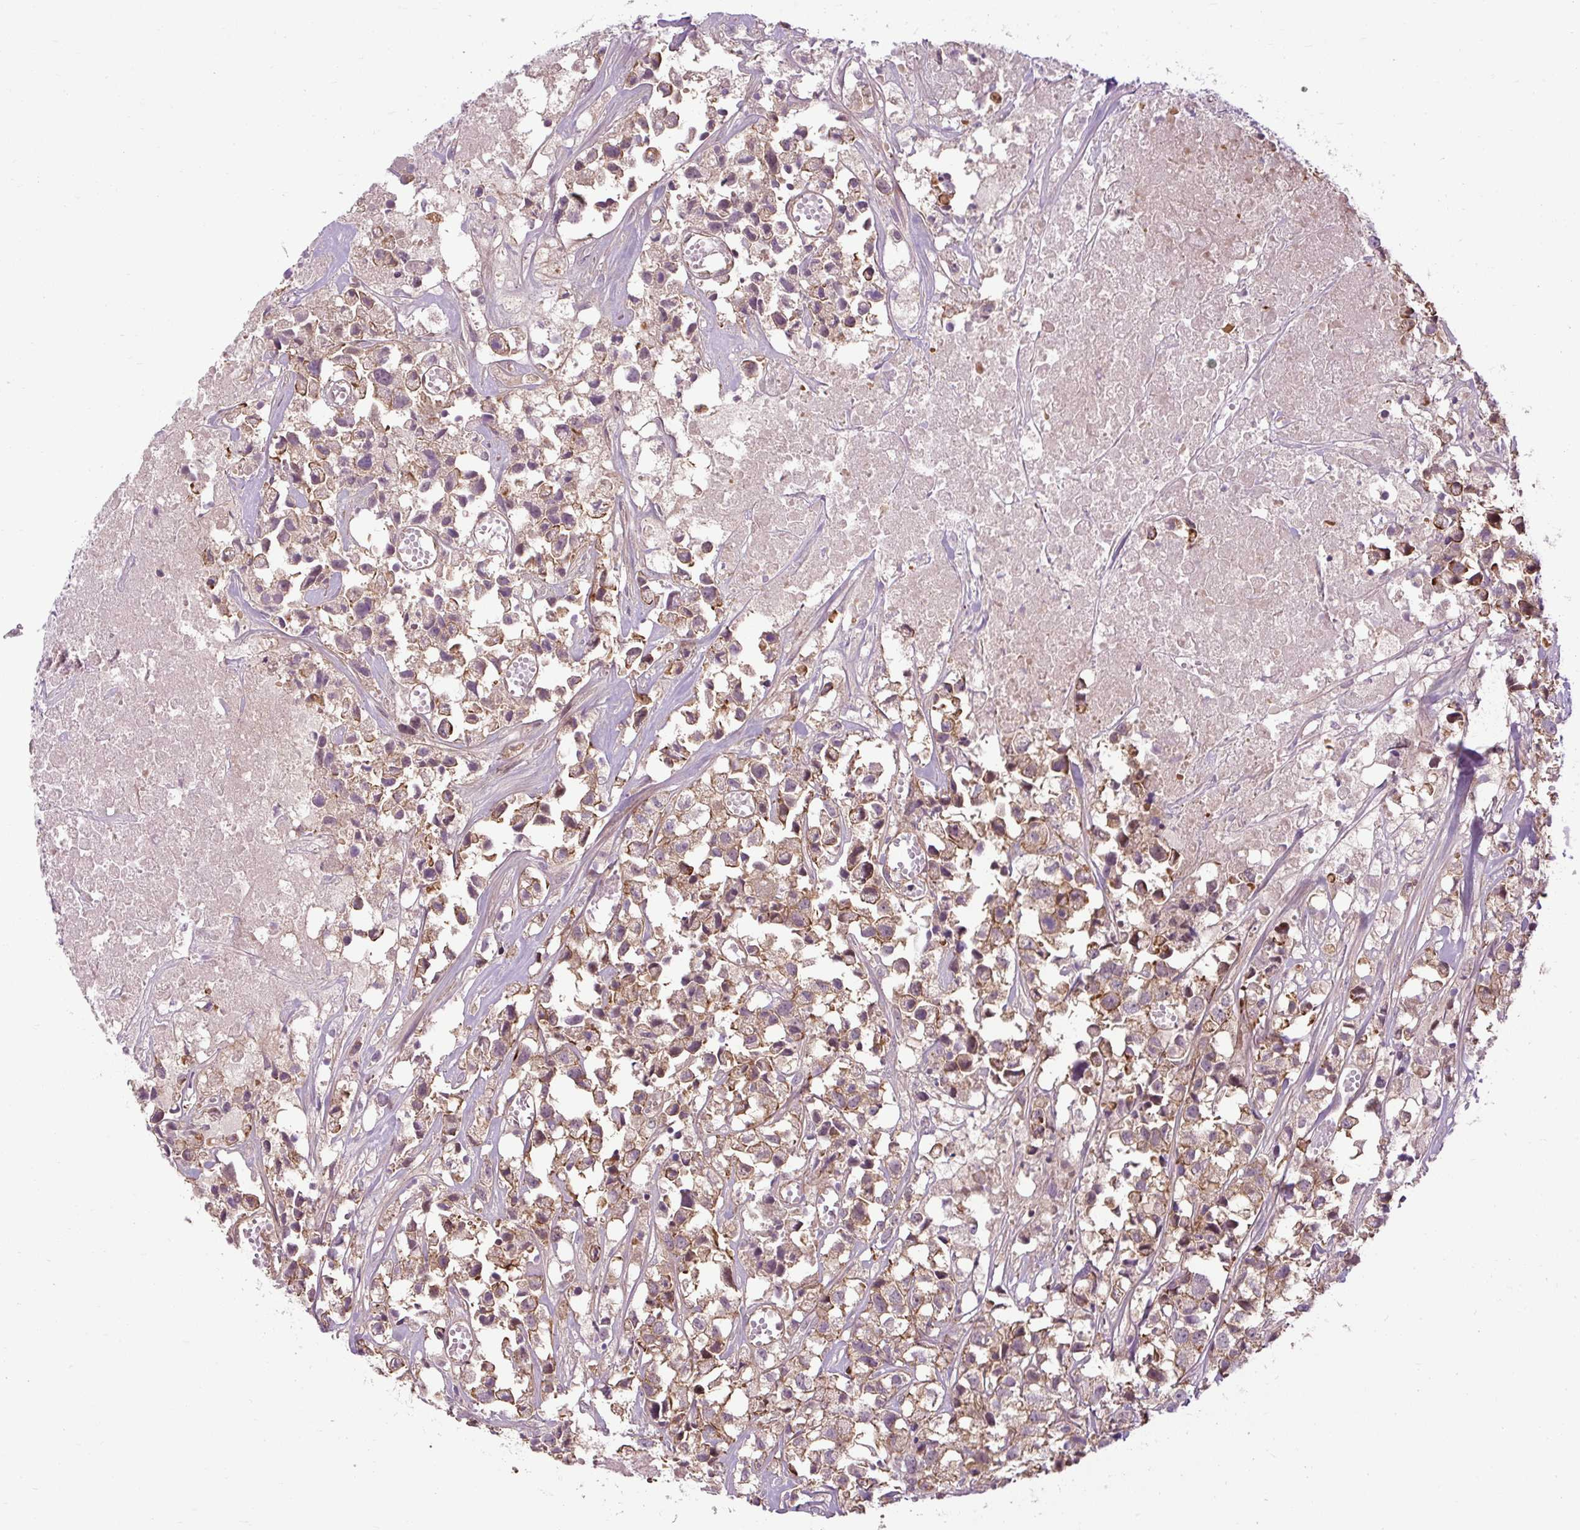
{"staining": {"intensity": "moderate", "quantity": "<25%", "location": "cytoplasmic/membranous"}, "tissue": "urothelial cancer", "cell_type": "Tumor cells", "image_type": "cancer", "snomed": [{"axis": "morphology", "description": "Urothelial carcinoma, High grade"}, {"axis": "topography", "description": "Urinary bladder"}], "caption": "A histopathology image of high-grade urothelial carcinoma stained for a protein displays moderate cytoplasmic/membranous brown staining in tumor cells. (DAB (3,3'-diaminobenzidine) = brown stain, brightfield microscopy at high magnification).", "gene": "CCDC93", "patient": {"sex": "female", "age": 75}}